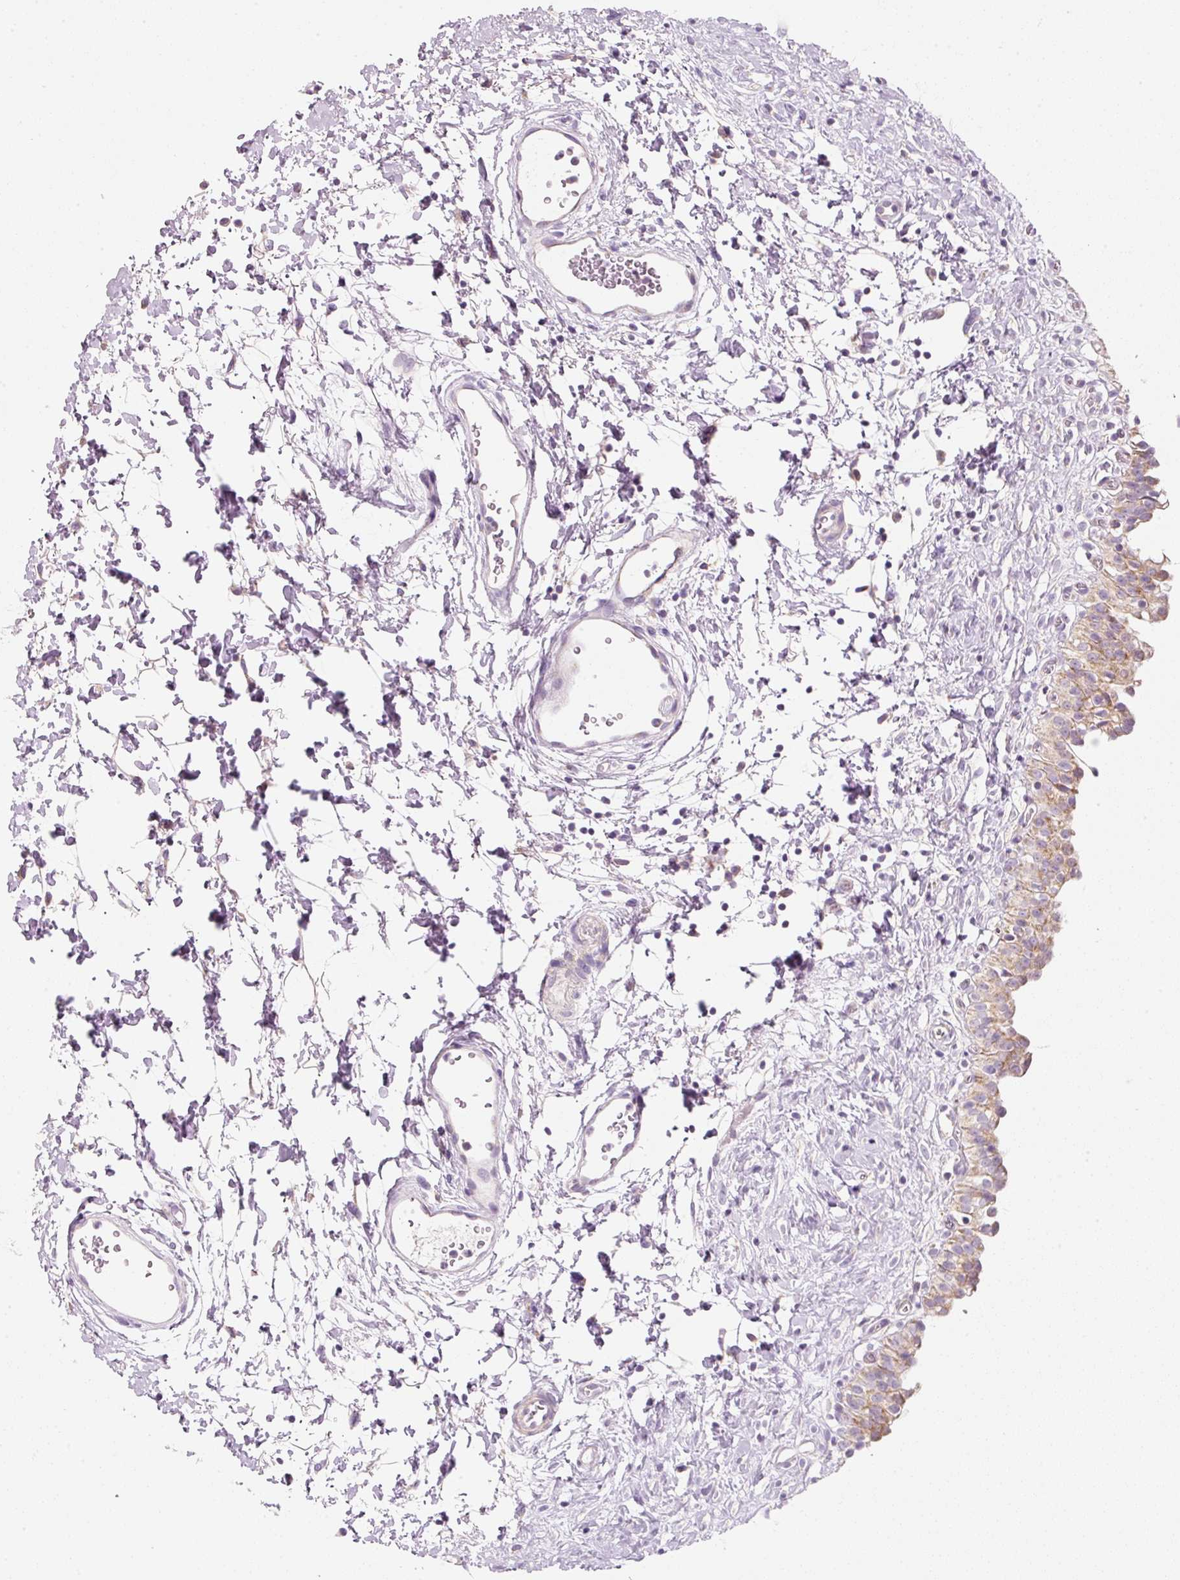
{"staining": {"intensity": "moderate", "quantity": ">75%", "location": "cytoplasmic/membranous"}, "tissue": "urinary bladder", "cell_type": "Urothelial cells", "image_type": "normal", "snomed": [{"axis": "morphology", "description": "Normal tissue, NOS"}, {"axis": "topography", "description": "Urinary bladder"}], "caption": "Immunohistochemical staining of normal human urinary bladder reveals >75% levels of moderate cytoplasmic/membranous protein positivity in about >75% of urothelial cells.", "gene": "NDUFA1", "patient": {"sex": "male", "age": 51}}